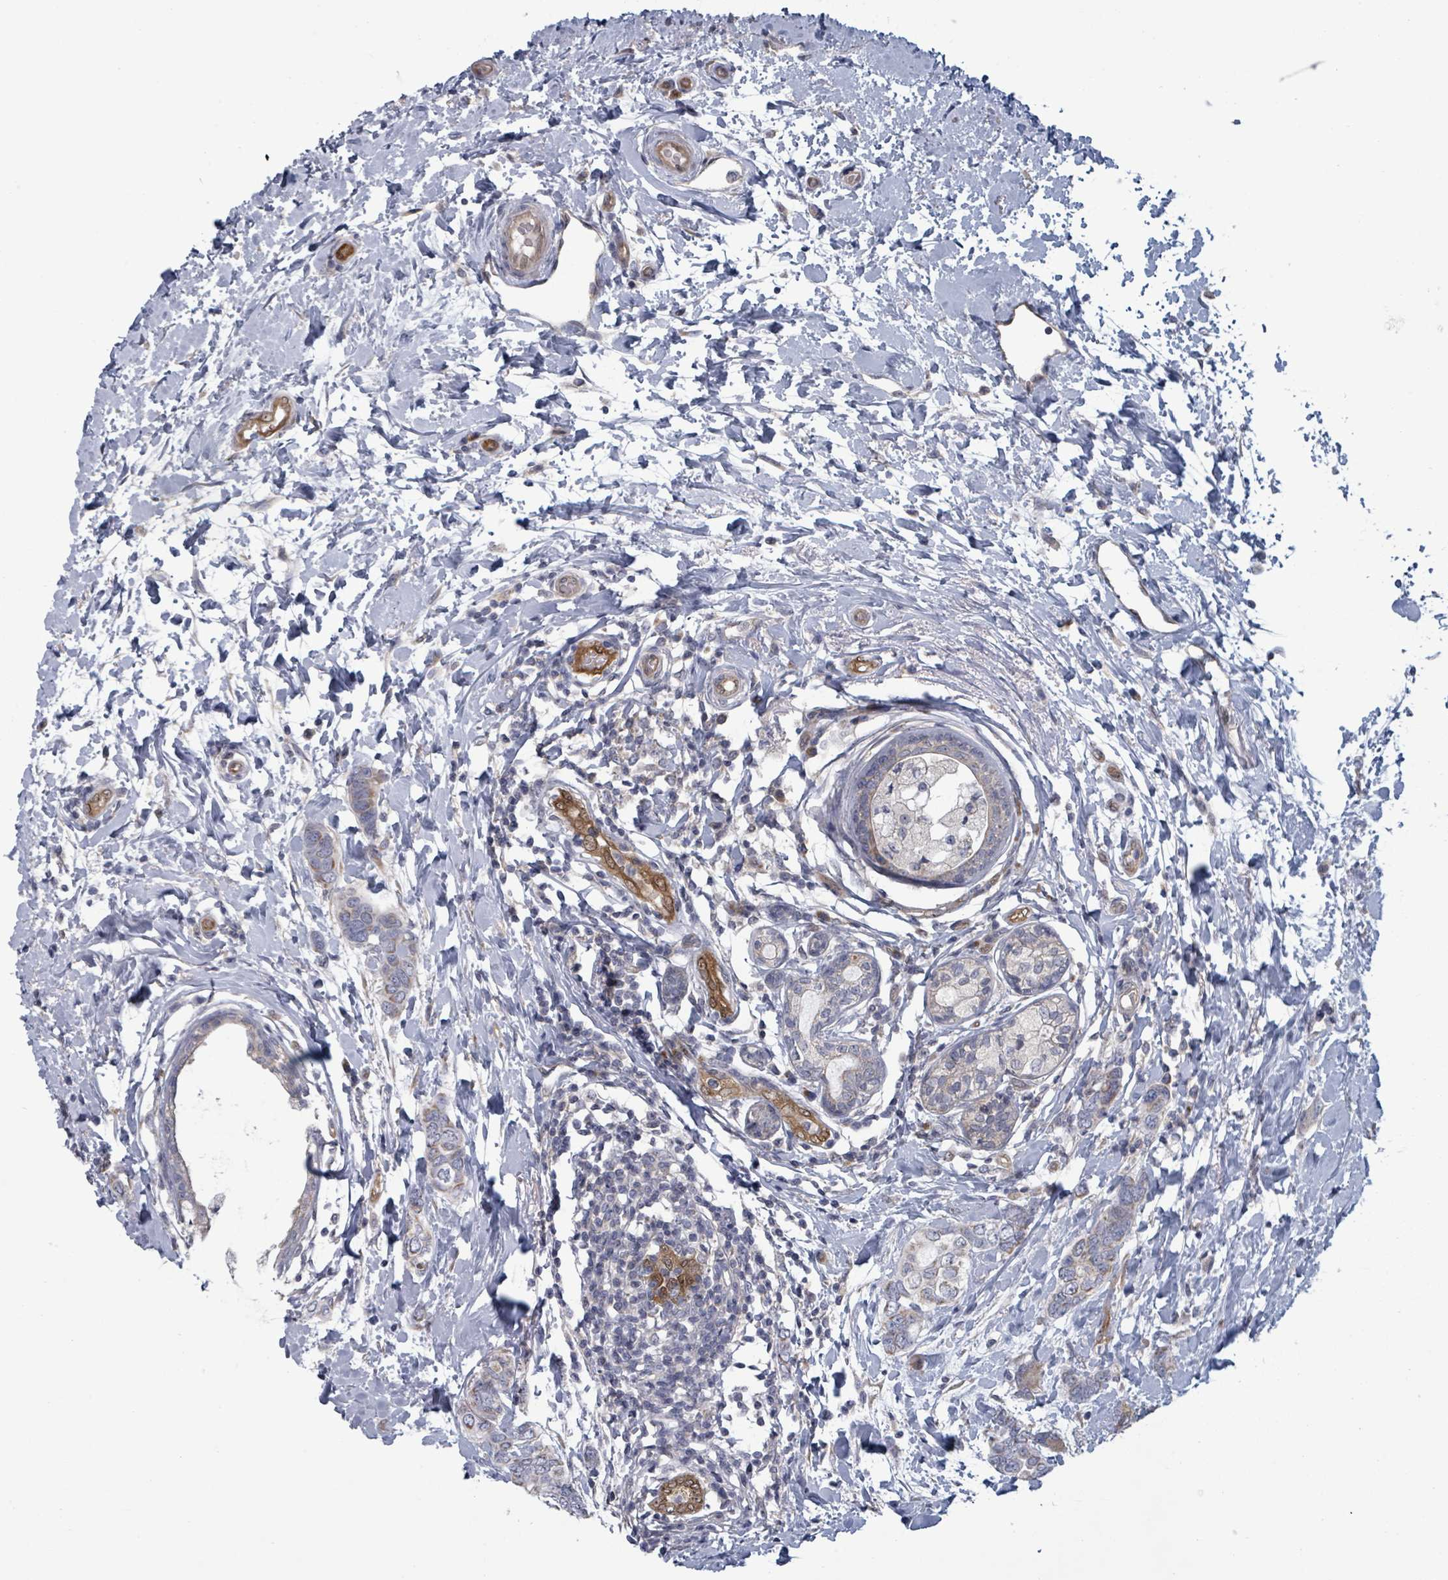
{"staining": {"intensity": "negative", "quantity": "none", "location": "none"}, "tissue": "breast cancer", "cell_type": "Tumor cells", "image_type": "cancer", "snomed": [{"axis": "morphology", "description": "Lobular carcinoma"}, {"axis": "topography", "description": "Breast"}], "caption": "Tumor cells are negative for brown protein staining in lobular carcinoma (breast).", "gene": "FKBP1A", "patient": {"sex": "female", "age": 51}}